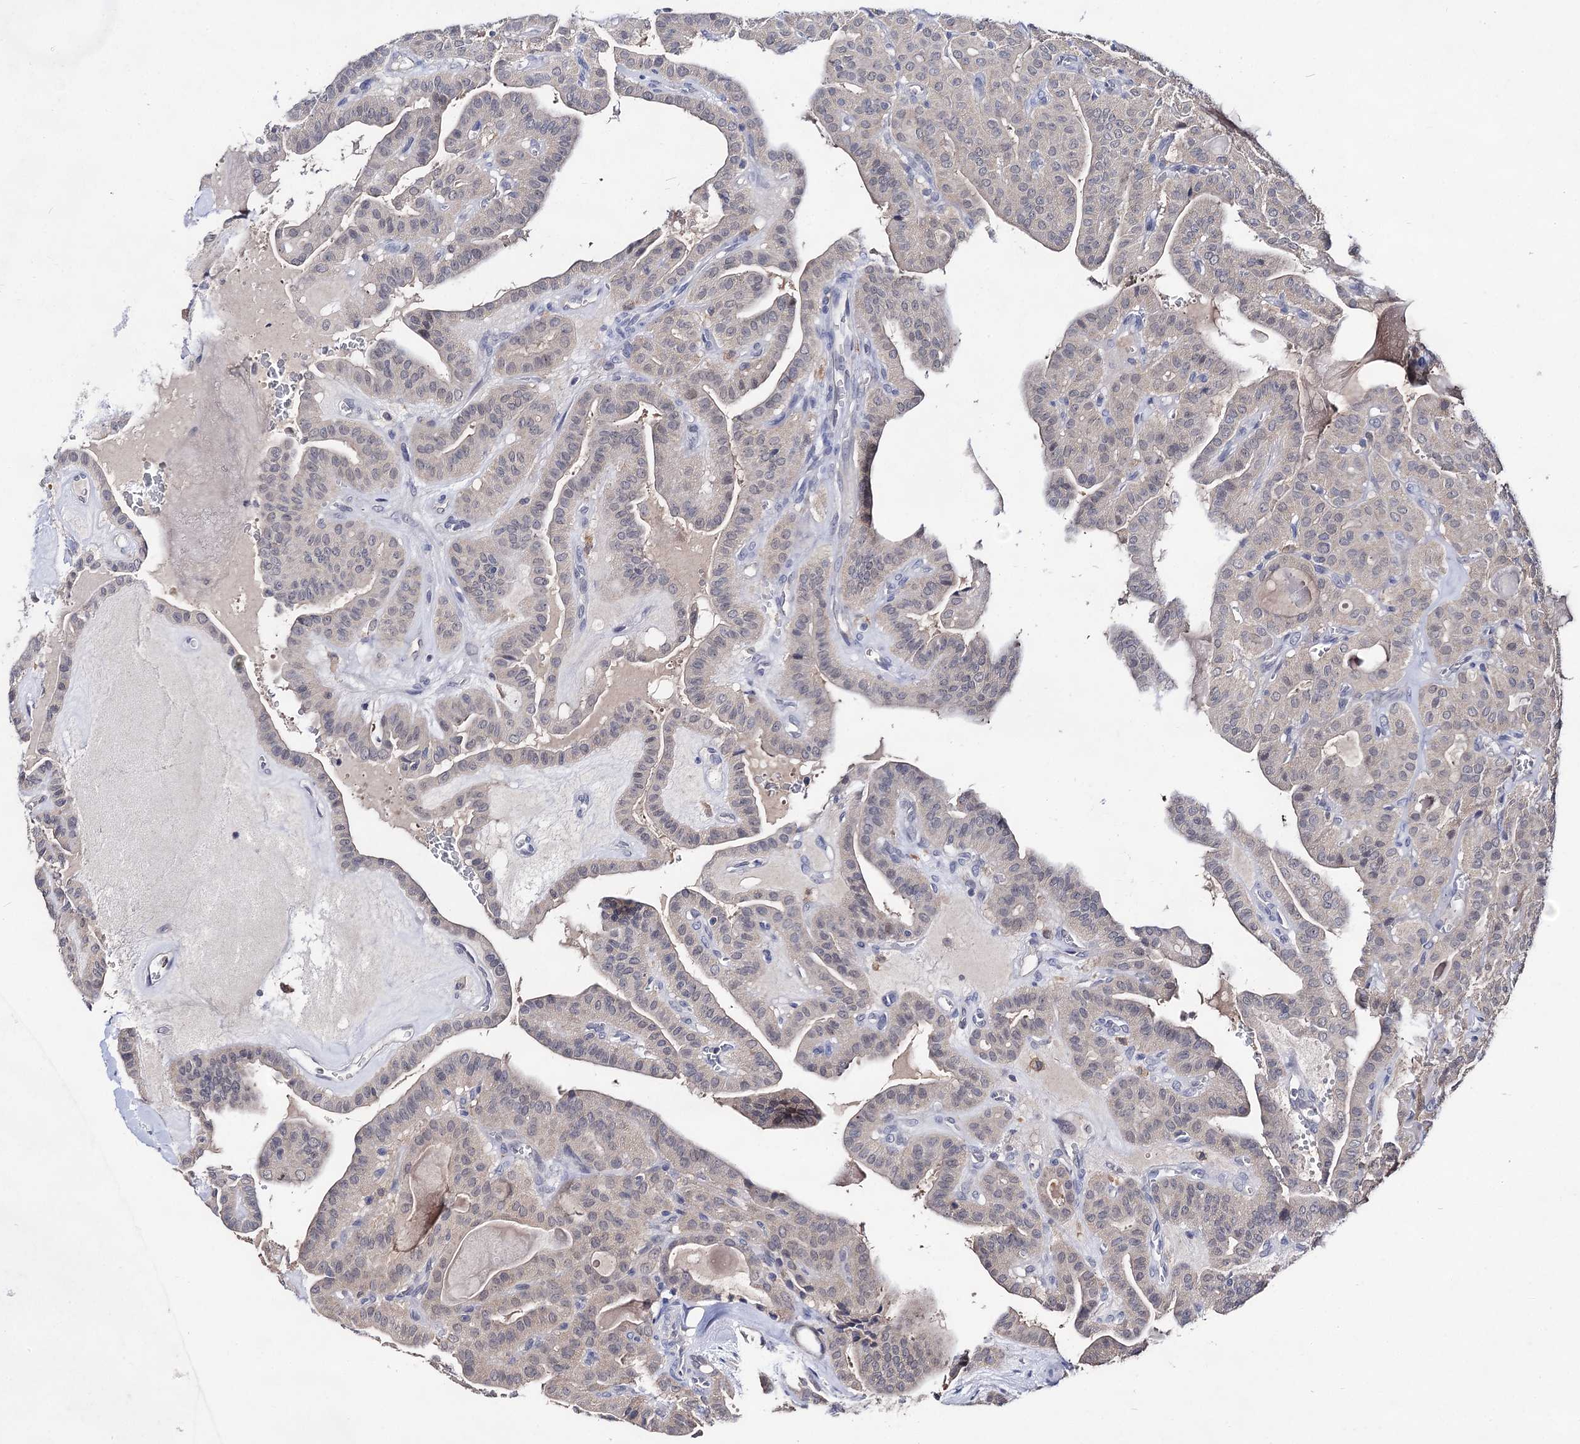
{"staining": {"intensity": "negative", "quantity": "none", "location": "none"}, "tissue": "thyroid cancer", "cell_type": "Tumor cells", "image_type": "cancer", "snomed": [{"axis": "morphology", "description": "Papillary adenocarcinoma, NOS"}, {"axis": "topography", "description": "Thyroid gland"}], "caption": "Immunohistochemical staining of thyroid cancer (papillary adenocarcinoma) displays no significant expression in tumor cells.", "gene": "ACTR6", "patient": {"sex": "male", "age": 52}}